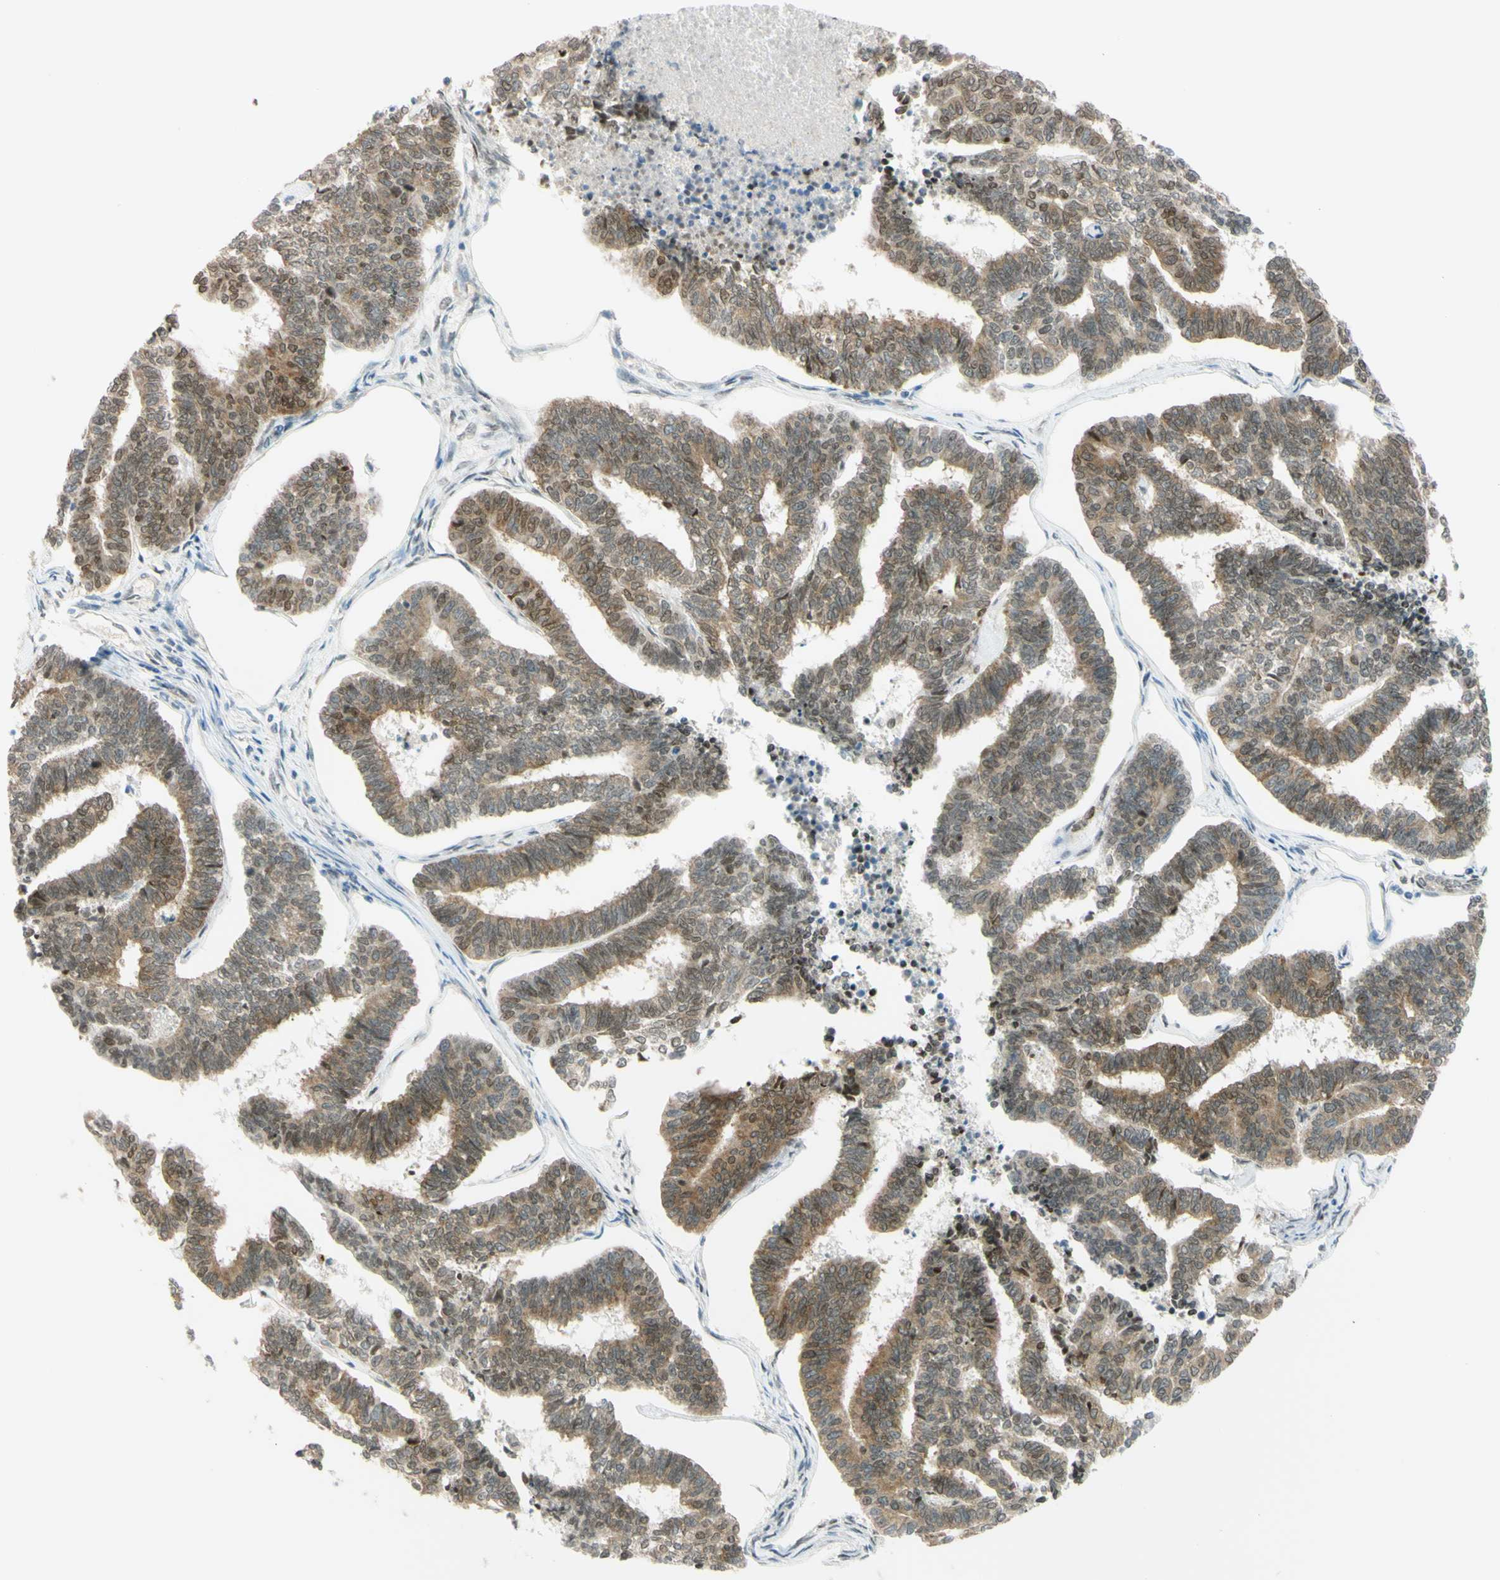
{"staining": {"intensity": "moderate", "quantity": "25%-75%", "location": "nuclear"}, "tissue": "endometrial cancer", "cell_type": "Tumor cells", "image_type": "cancer", "snomed": [{"axis": "morphology", "description": "Adenocarcinoma, NOS"}, {"axis": "topography", "description": "Endometrium"}], "caption": "Brown immunohistochemical staining in endometrial adenocarcinoma displays moderate nuclear positivity in about 25%-75% of tumor cells.", "gene": "POLB", "patient": {"sex": "female", "age": 70}}